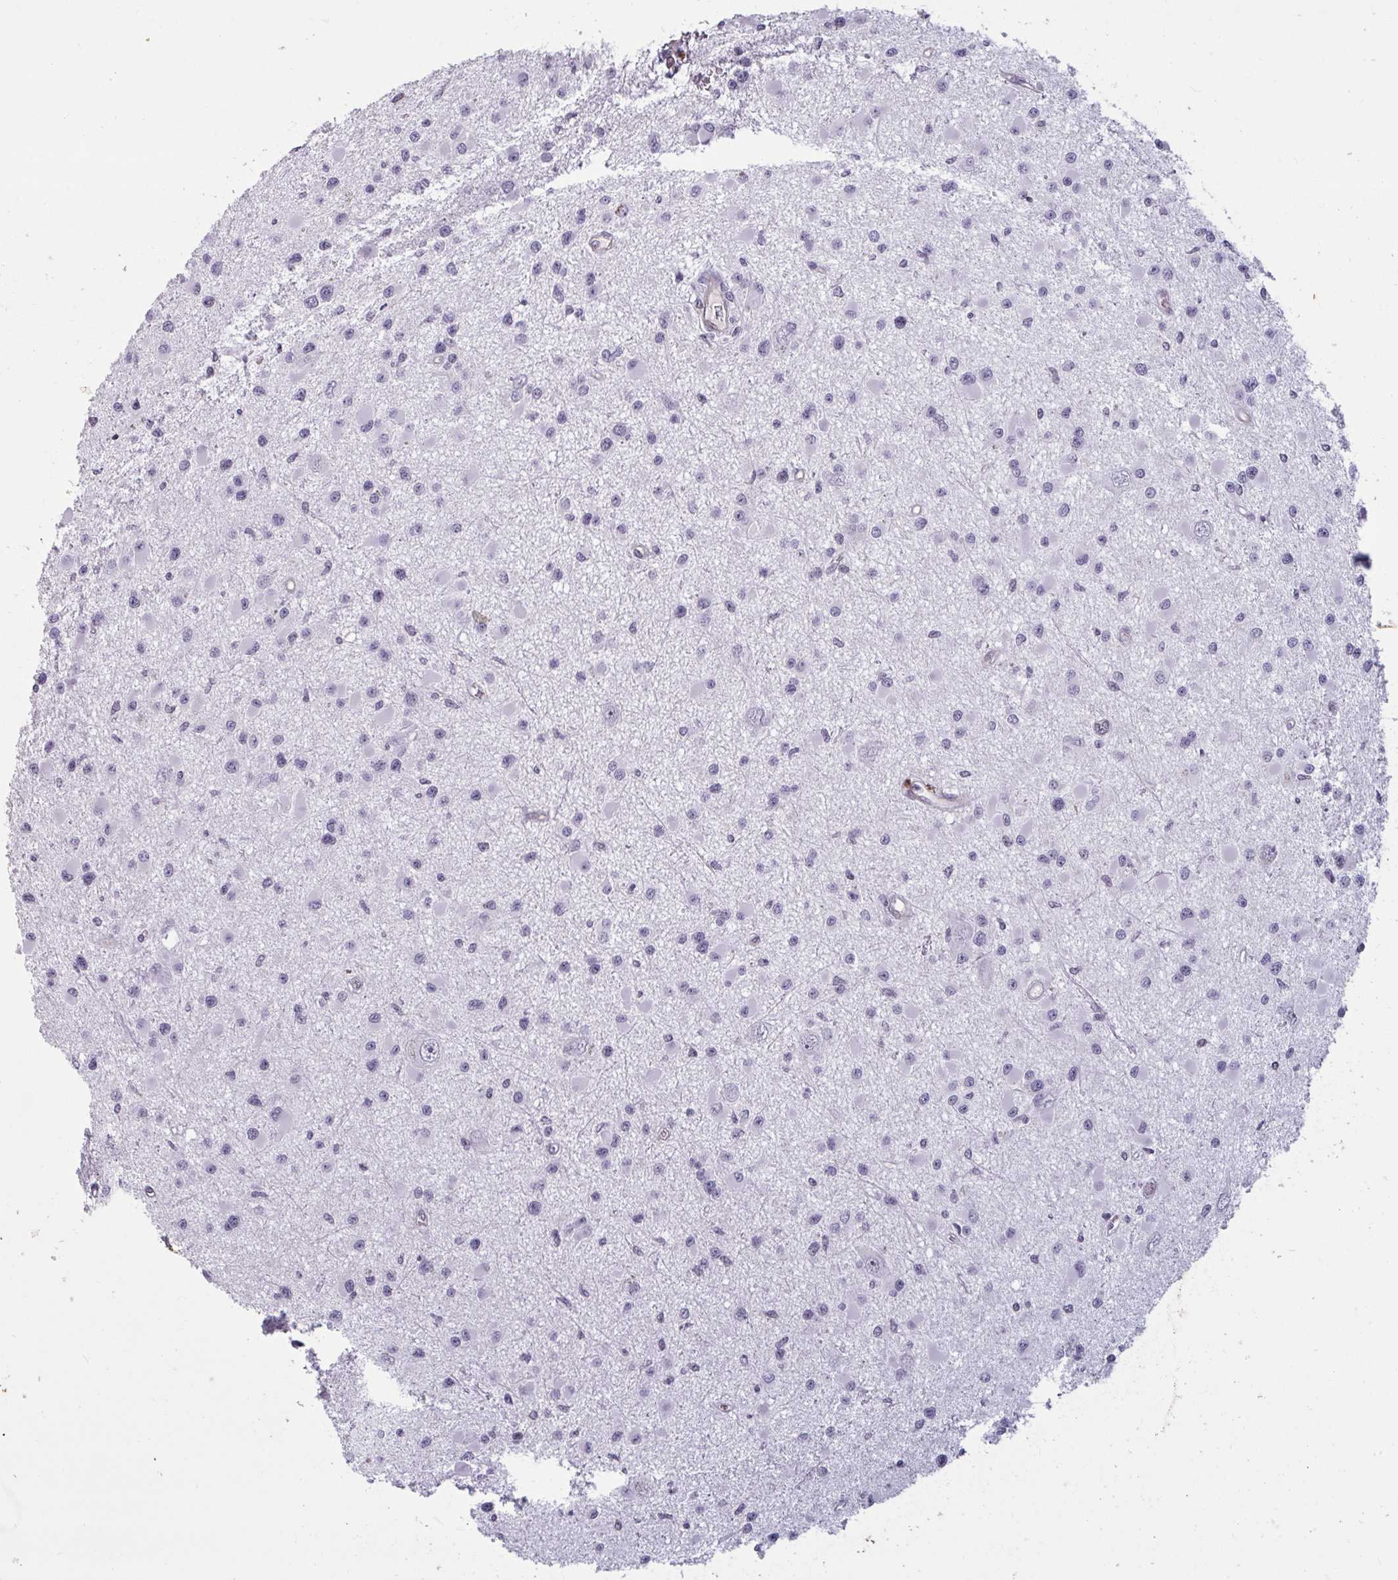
{"staining": {"intensity": "negative", "quantity": "none", "location": "none"}, "tissue": "glioma", "cell_type": "Tumor cells", "image_type": "cancer", "snomed": [{"axis": "morphology", "description": "Glioma, malignant, High grade"}, {"axis": "topography", "description": "Brain"}], "caption": "Glioma was stained to show a protein in brown. There is no significant staining in tumor cells.", "gene": "TBC1D4", "patient": {"sex": "male", "age": 54}}